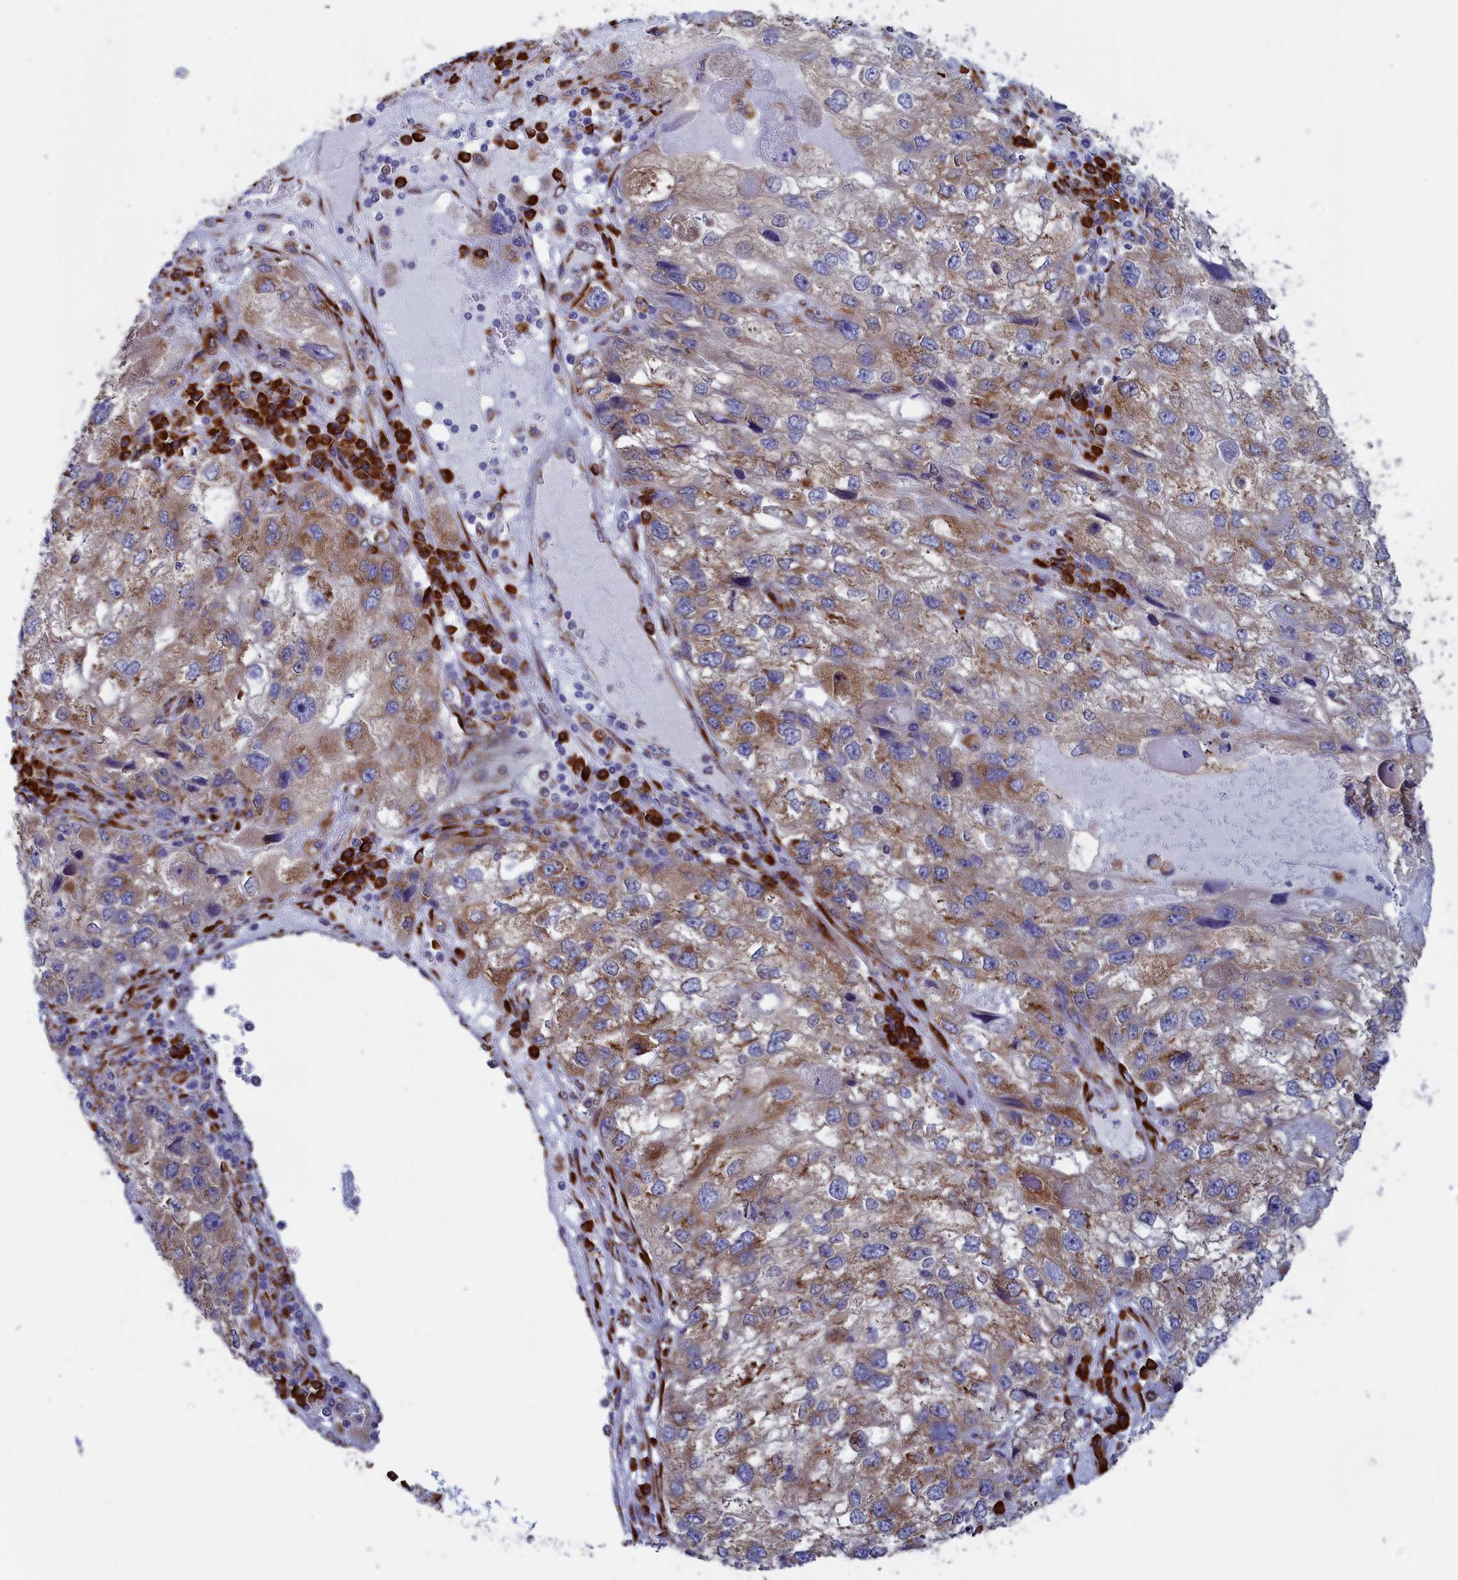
{"staining": {"intensity": "moderate", "quantity": "25%-75%", "location": "cytoplasmic/membranous"}, "tissue": "endometrial cancer", "cell_type": "Tumor cells", "image_type": "cancer", "snomed": [{"axis": "morphology", "description": "Adenocarcinoma, NOS"}, {"axis": "topography", "description": "Endometrium"}], "caption": "An immunohistochemistry photomicrograph of tumor tissue is shown. Protein staining in brown highlights moderate cytoplasmic/membranous positivity in endometrial adenocarcinoma within tumor cells.", "gene": "CCDC68", "patient": {"sex": "female", "age": 49}}